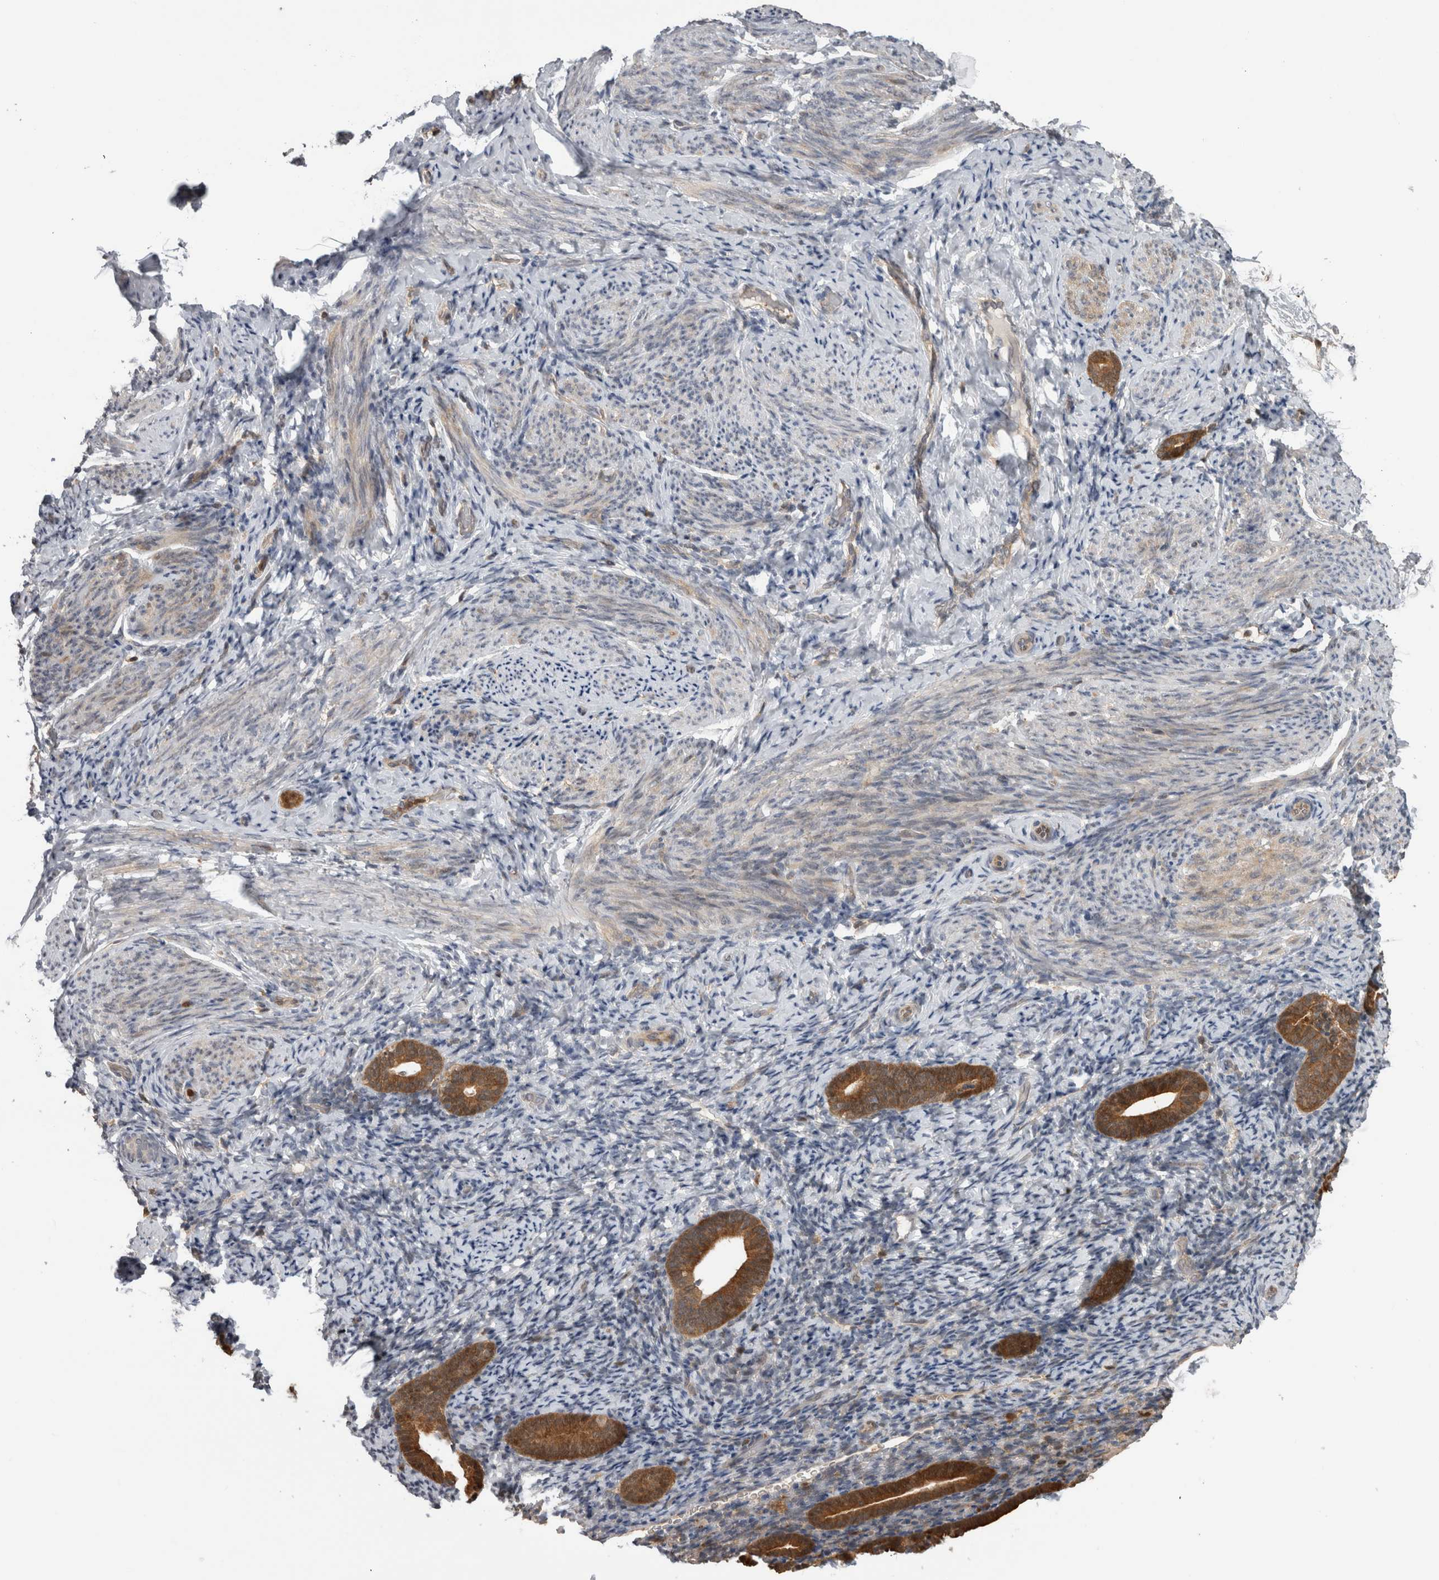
{"staining": {"intensity": "negative", "quantity": "none", "location": "none"}, "tissue": "endometrium", "cell_type": "Cells in endometrial stroma", "image_type": "normal", "snomed": [{"axis": "morphology", "description": "Normal tissue, NOS"}, {"axis": "topography", "description": "Endometrium"}], "caption": "Endometrium was stained to show a protein in brown. There is no significant staining in cells in endometrial stroma. (IHC, brightfield microscopy, high magnification).", "gene": "USH1G", "patient": {"sex": "female", "age": 51}}